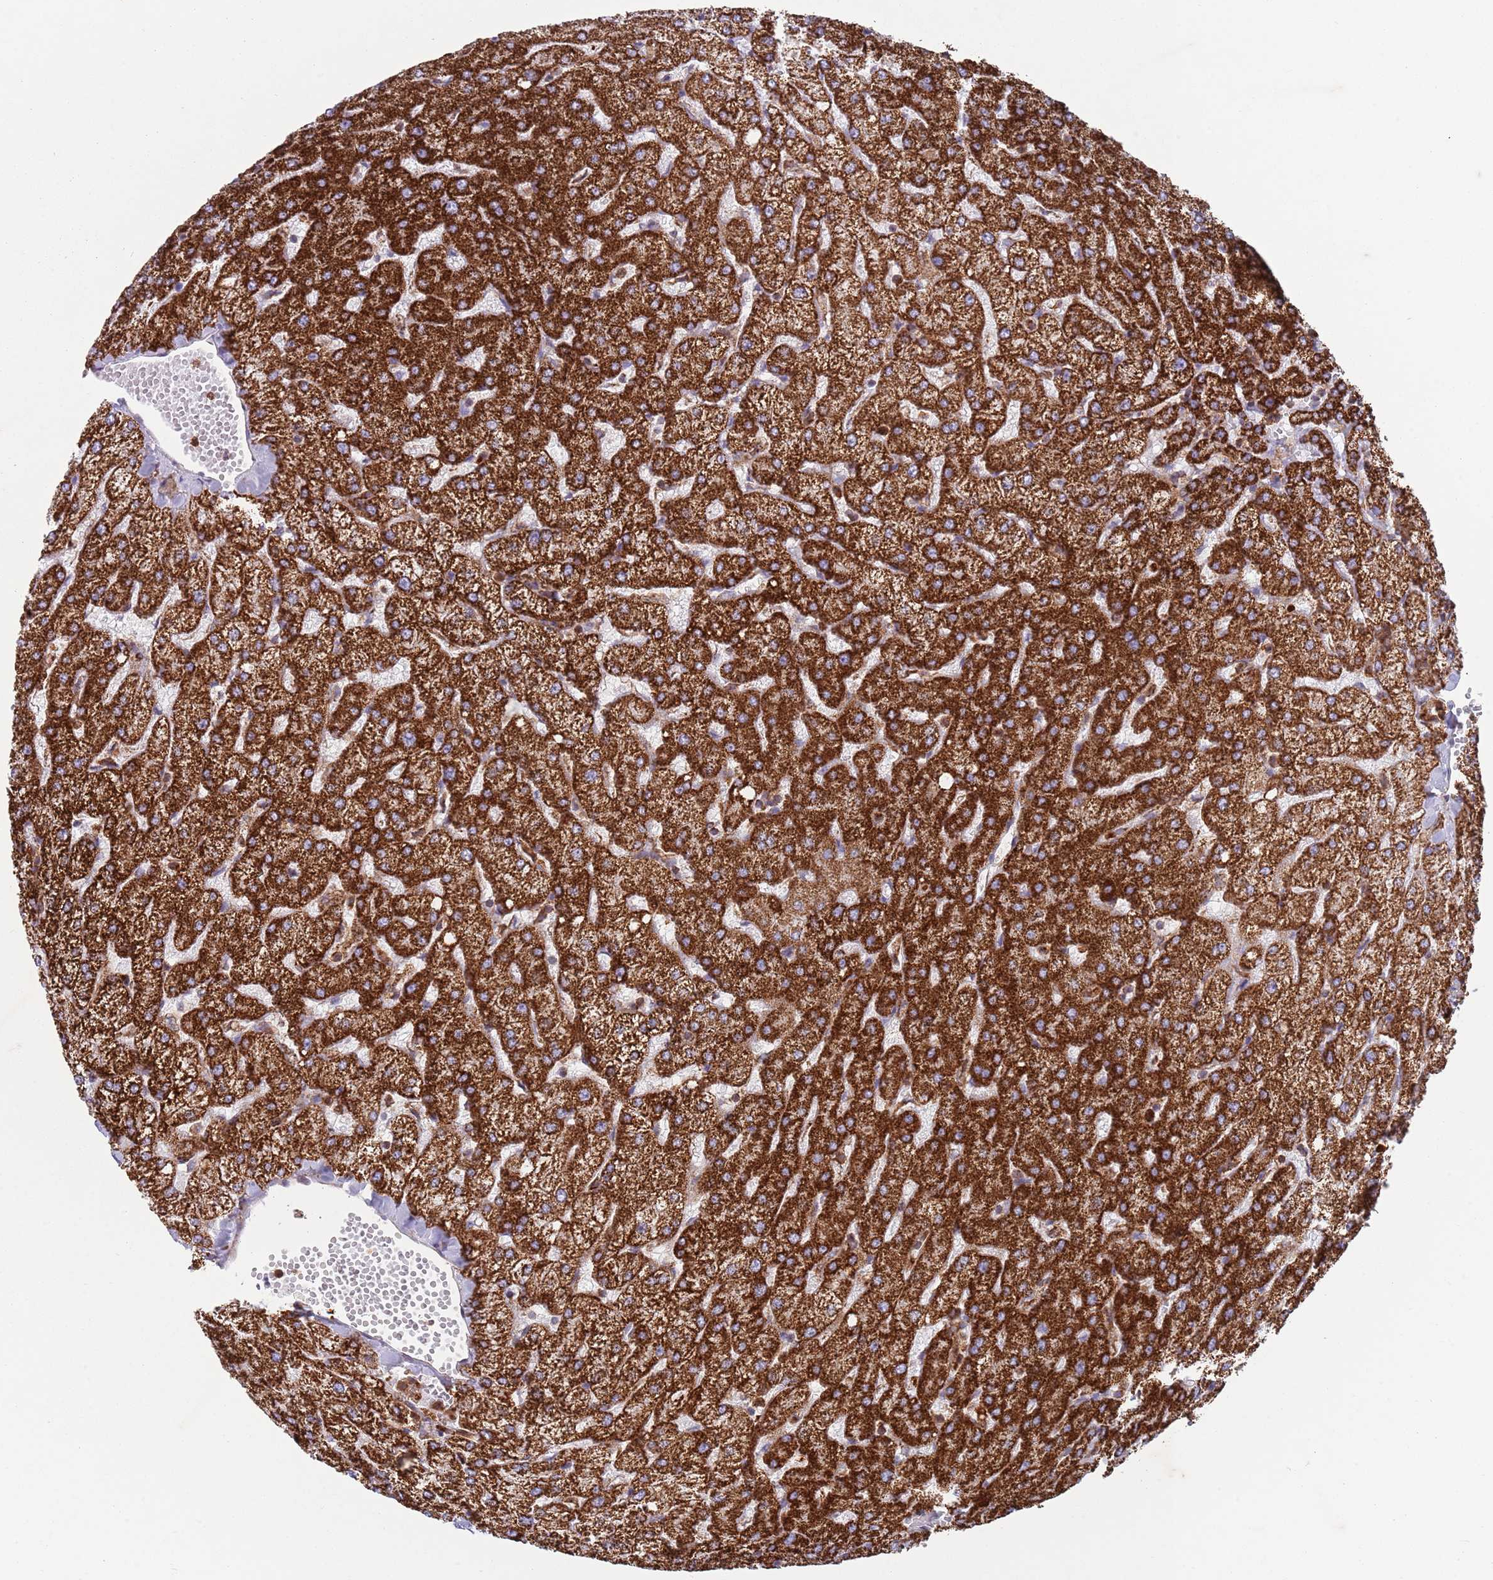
{"staining": {"intensity": "weak", "quantity": ">75%", "location": "cytoplasmic/membranous"}, "tissue": "liver", "cell_type": "Cholangiocytes", "image_type": "normal", "snomed": [{"axis": "morphology", "description": "Normal tissue, NOS"}, {"axis": "topography", "description": "Liver"}], "caption": "IHC of unremarkable human liver reveals low levels of weak cytoplasmic/membranous staining in approximately >75% of cholangiocytes.", "gene": "ZMYM5", "patient": {"sex": "female", "age": 54}}